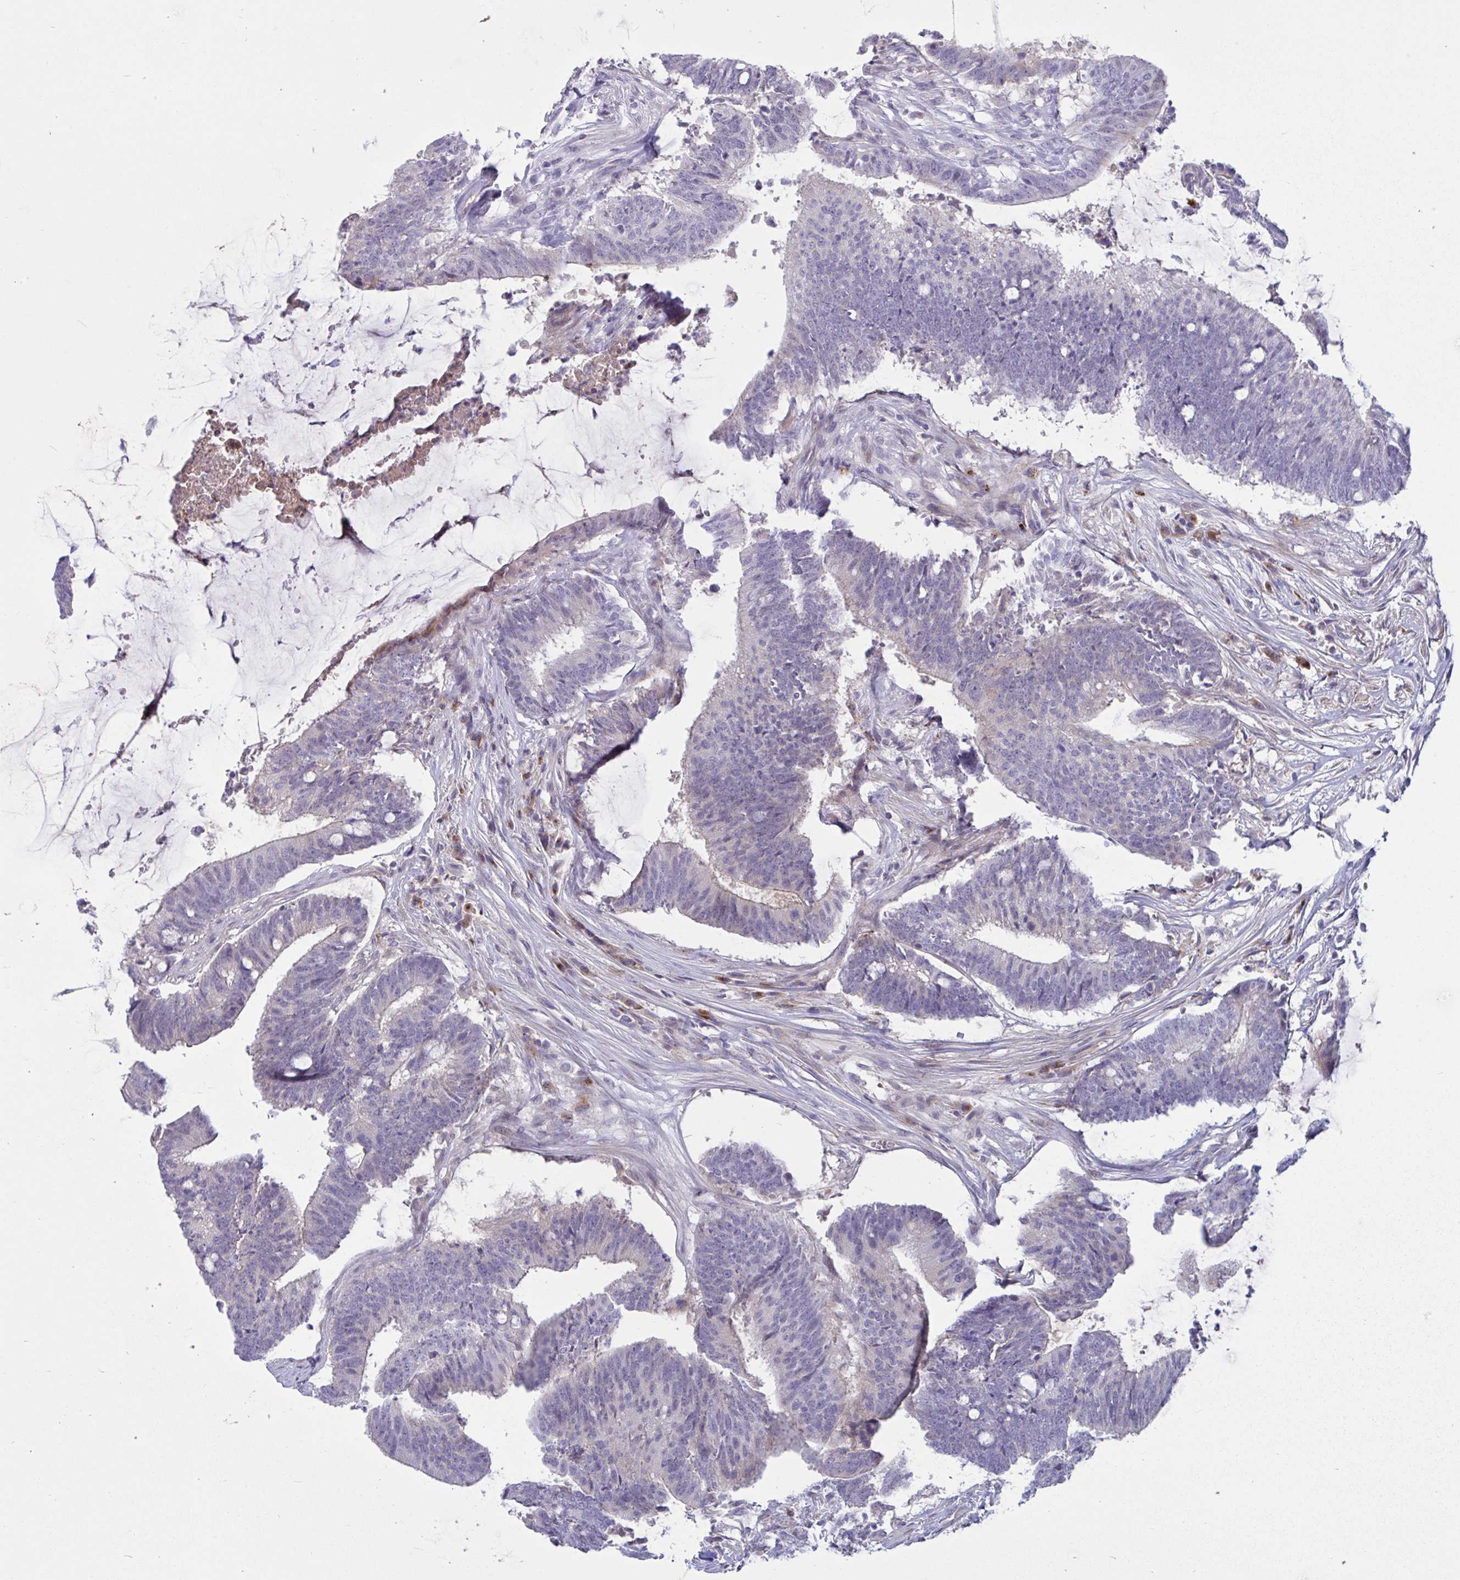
{"staining": {"intensity": "negative", "quantity": "none", "location": "none"}, "tissue": "colorectal cancer", "cell_type": "Tumor cells", "image_type": "cancer", "snomed": [{"axis": "morphology", "description": "Adenocarcinoma, NOS"}, {"axis": "topography", "description": "Colon"}], "caption": "Micrograph shows no protein expression in tumor cells of colorectal adenocarcinoma tissue.", "gene": "FAM219B", "patient": {"sex": "female", "age": 43}}